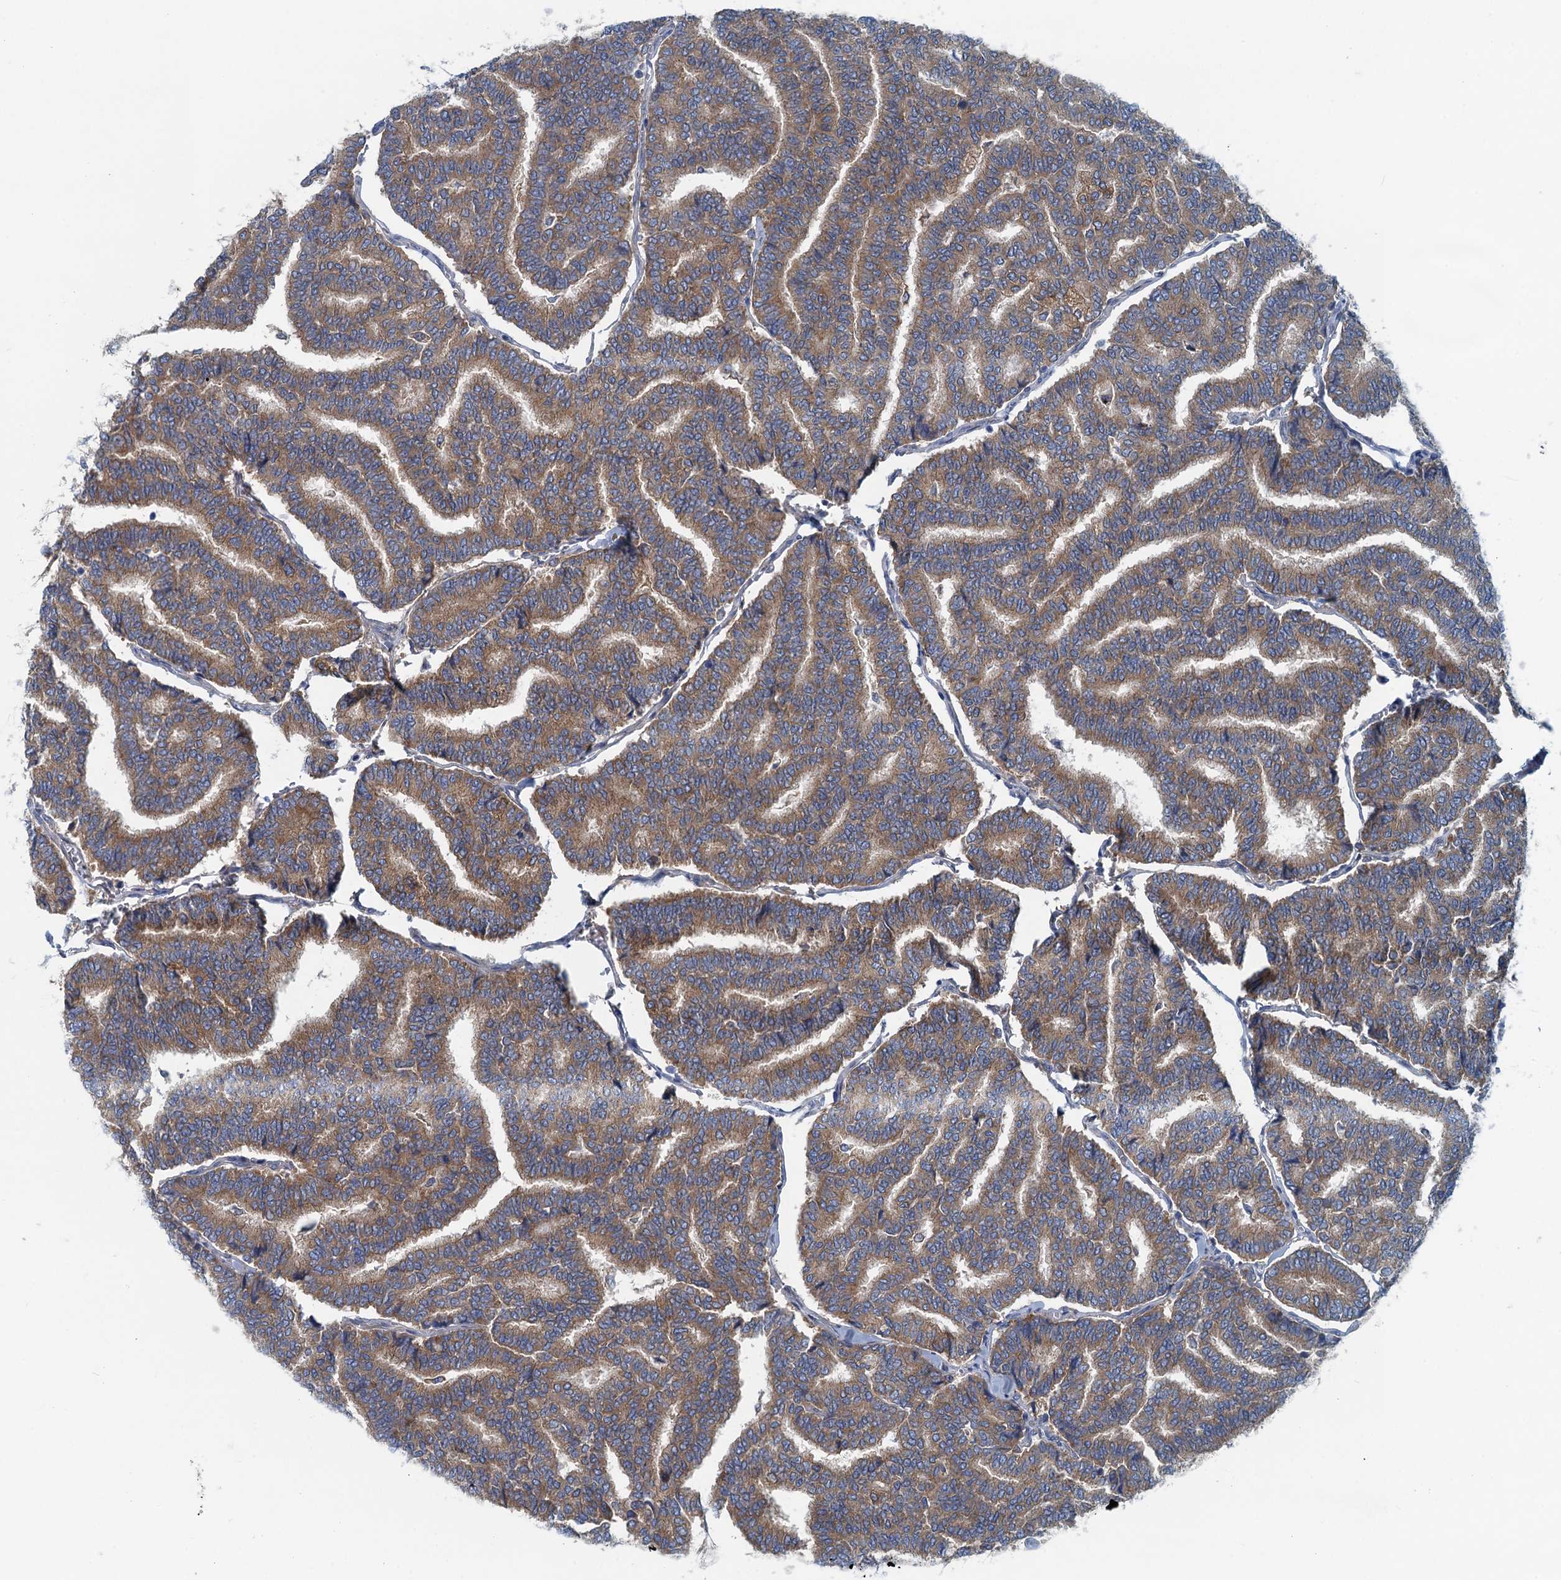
{"staining": {"intensity": "moderate", "quantity": ">75%", "location": "cytoplasmic/membranous"}, "tissue": "thyroid cancer", "cell_type": "Tumor cells", "image_type": "cancer", "snomed": [{"axis": "morphology", "description": "Papillary adenocarcinoma, NOS"}, {"axis": "topography", "description": "Thyroid gland"}], "caption": "Thyroid cancer (papillary adenocarcinoma) stained with IHC displays moderate cytoplasmic/membranous staining in approximately >75% of tumor cells. (DAB (3,3'-diaminobenzidine) IHC, brown staining for protein, blue staining for nuclei).", "gene": "MYDGF", "patient": {"sex": "female", "age": 35}}